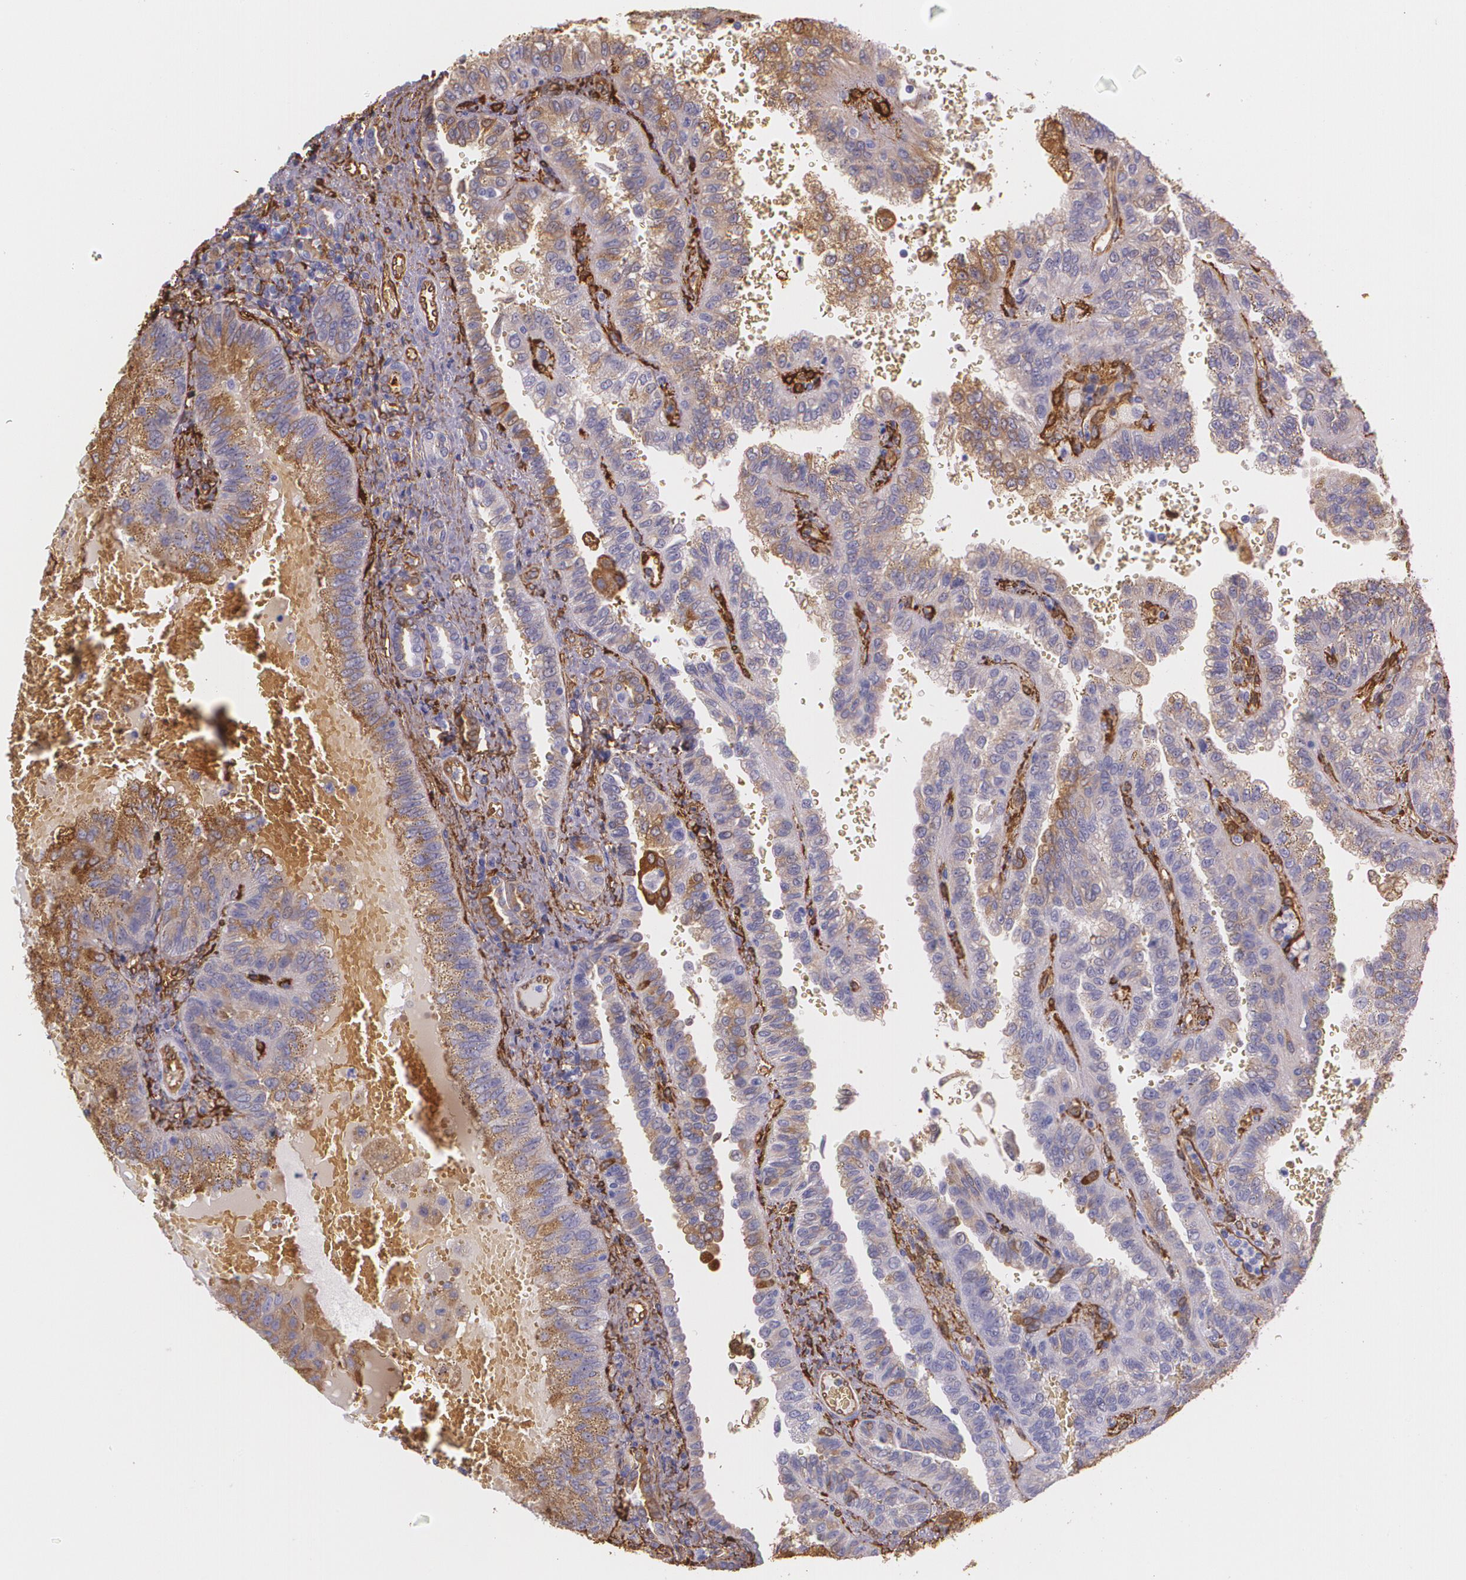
{"staining": {"intensity": "weak", "quantity": "25%-75%", "location": "cytoplasmic/membranous"}, "tissue": "renal cancer", "cell_type": "Tumor cells", "image_type": "cancer", "snomed": [{"axis": "morphology", "description": "Inflammation, NOS"}, {"axis": "morphology", "description": "Adenocarcinoma, NOS"}, {"axis": "topography", "description": "Kidney"}], "caption": "Human renal adenocarcinoma stained with a brown dye displays weak cytoplasmic/membranous positive positivity in approximately 25%-75% of tumor cells.", "gene": "MMP2", "patient": {"sex": "male", "age": 68}}